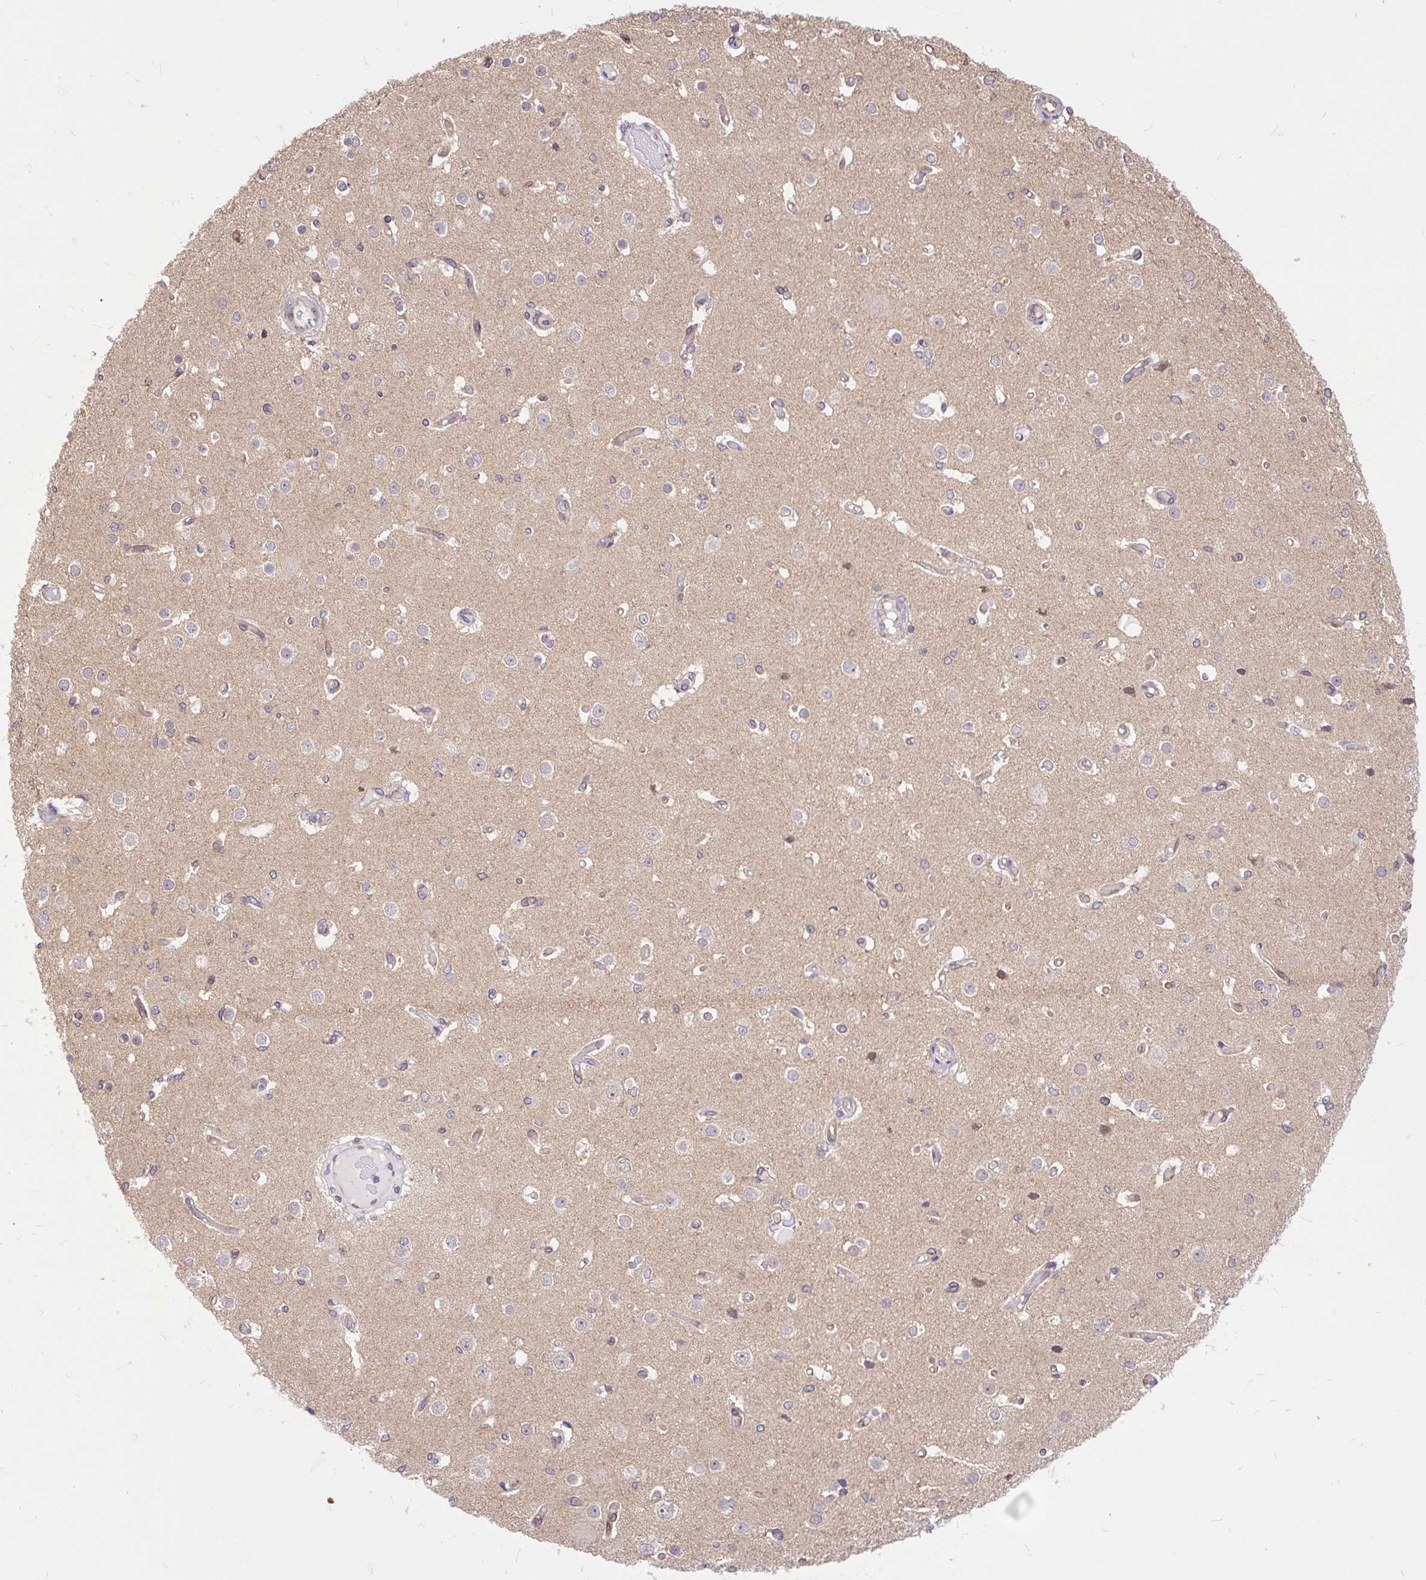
{"staining": {"intensity": "weak", "quantity": "<25%", "location": "cytoplasmic/membranous"}, "tissue": "cerebral cortex", "cell_type": "Endothelial cells", "image_type": "normal", "snomed": [{"axis": "morphology", "description": "Normal tissue, NOS"}, {"axis": "morphology", "description": "Inflammation, NOS"}, {"axis": "topography", "description": "Cerebral cortex"}], "caption": "A high-resolution photomicrograph shows immunohistochemistry staining of unremarkable cerebral cortex, which displays no significant staining in endothelial cells.", "gene": "TRIM17", "patient": {"sex": "male", "age": 6}}